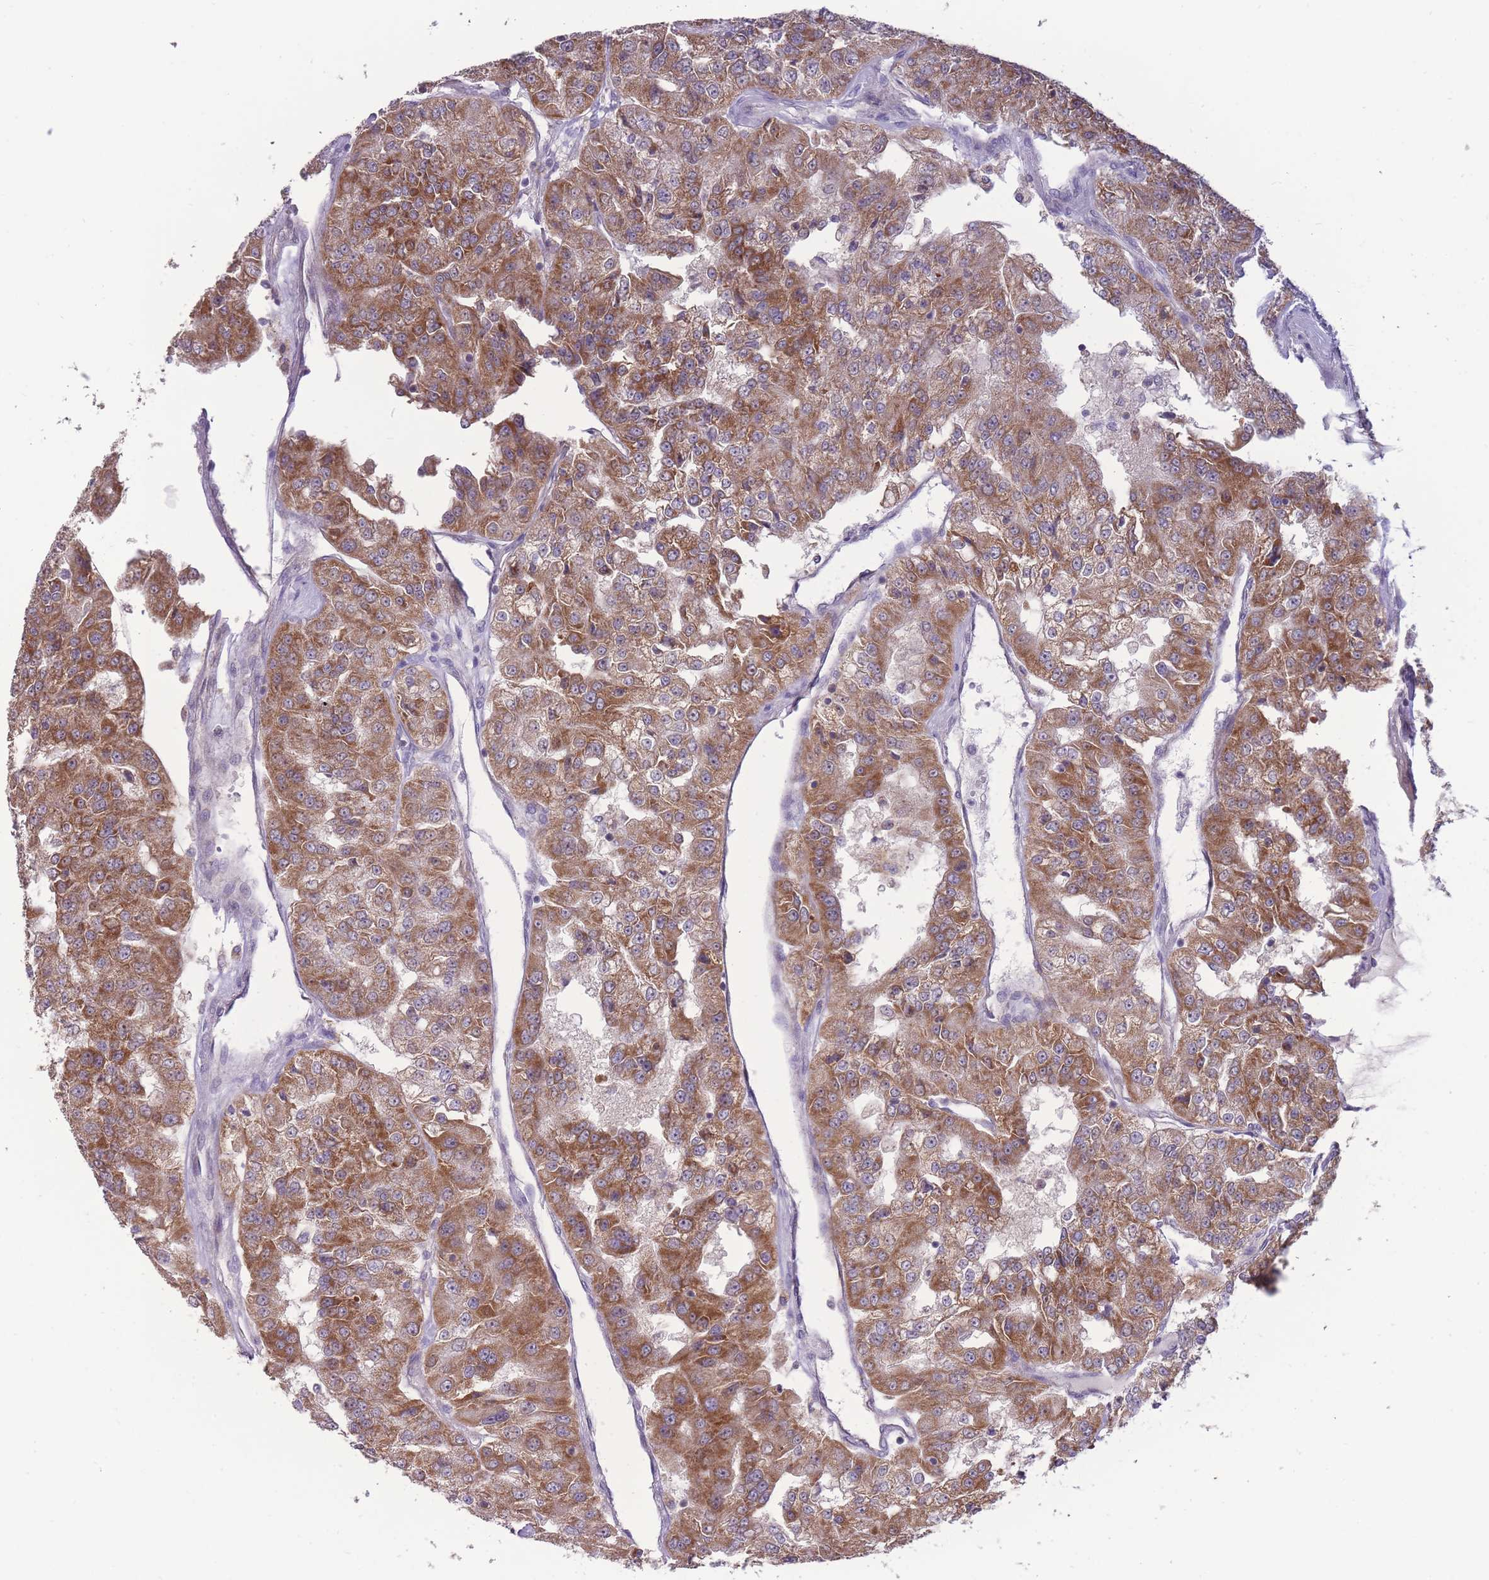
{"staining": {"intensity": "moderate", "quantity": ">75%", "location": "cytoplasmic/membranous"}, "tissue": "renal cancer", "cell_type": "Tumor cells", "image_type": "cancer", "snomed": [{"axis": "morphology", "description": "Adenocarcinoma, NOS"}, {"axis": "topography", "description": "Kidney"}], "caption": "Immunohistochemistry photomicrograph of human adenocarcinoma (renal) stained for a protein (brown), which reveals medium levels of moderate cytoplasmic/membranous positivity in about >75% of tumor cells.", "gene": "MCIDAS", "patient": {"sex": "female", "age": 63}}